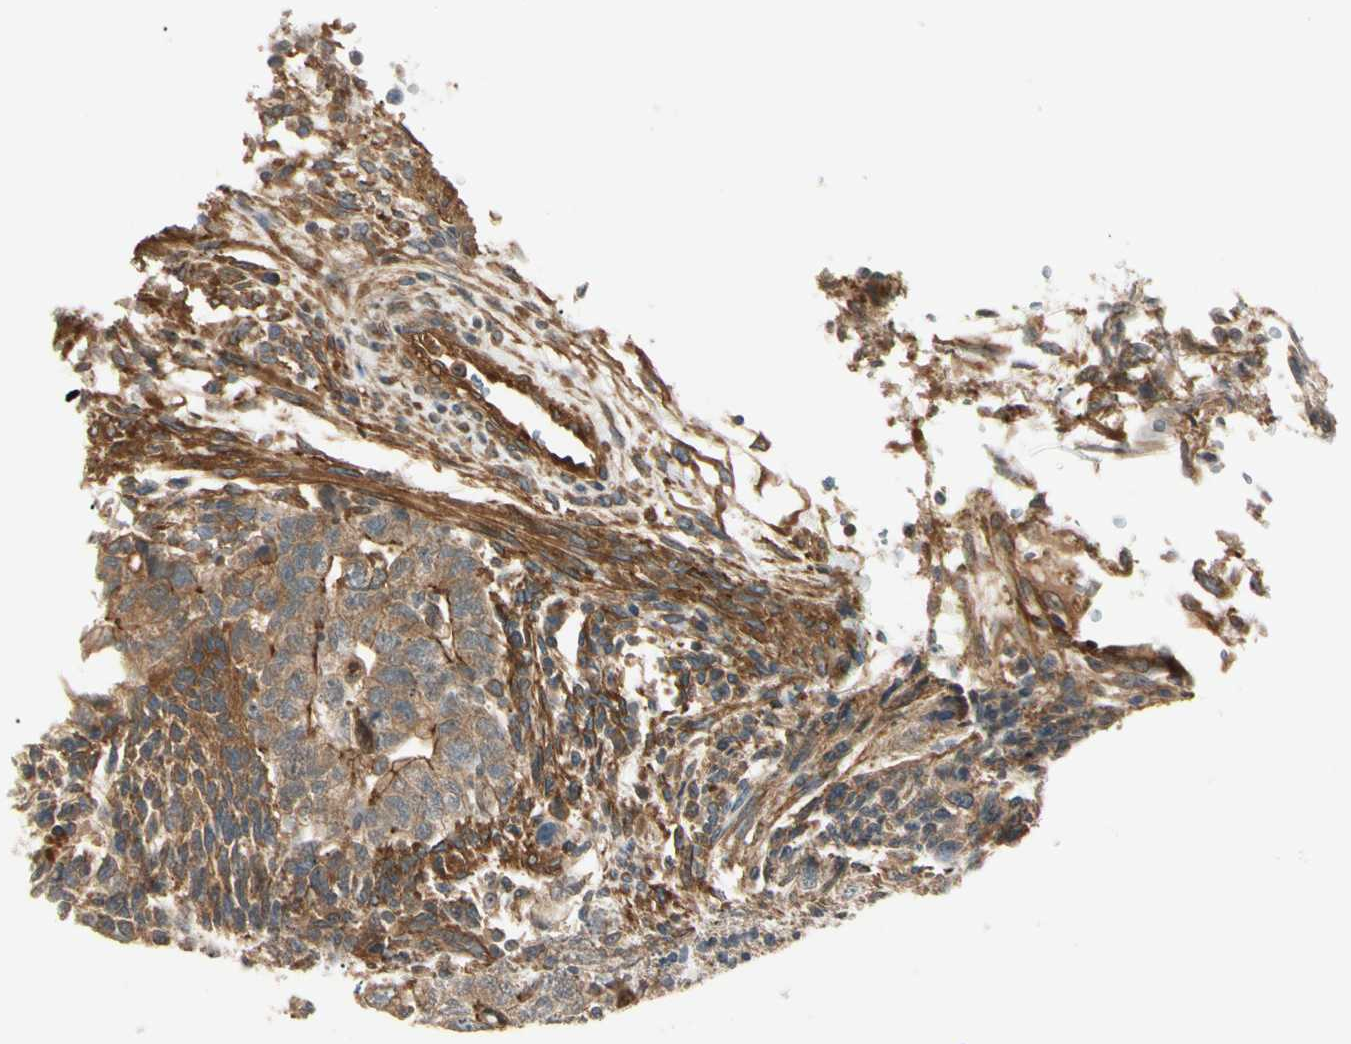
{"staining": {"intensity": "moderate", "quantity": ">75%", "location": "cytoplasmic/membranous"}, "tissue": "testis cancer", "cell_type": "Tumor cells", "image_type": "cancer", "snomed": [{"axis": "morphology", "description": "Normal tissue, NOS"}, {"axis": "morphology", "description": "Carcinoma, Embryonal, NOS"}, {"axis": "topography", "description": "Testis"}], "caption": "An immunohistochemistry (IHC) image of neoplastic tissue is shown. Protein staining in brown highlights moderate cytoplasmic/membranous positivity in testis embryonal carcinoma within tumor cells.", "gene": "ROCK2", "patient": {"sex": "male", "age": 36}}